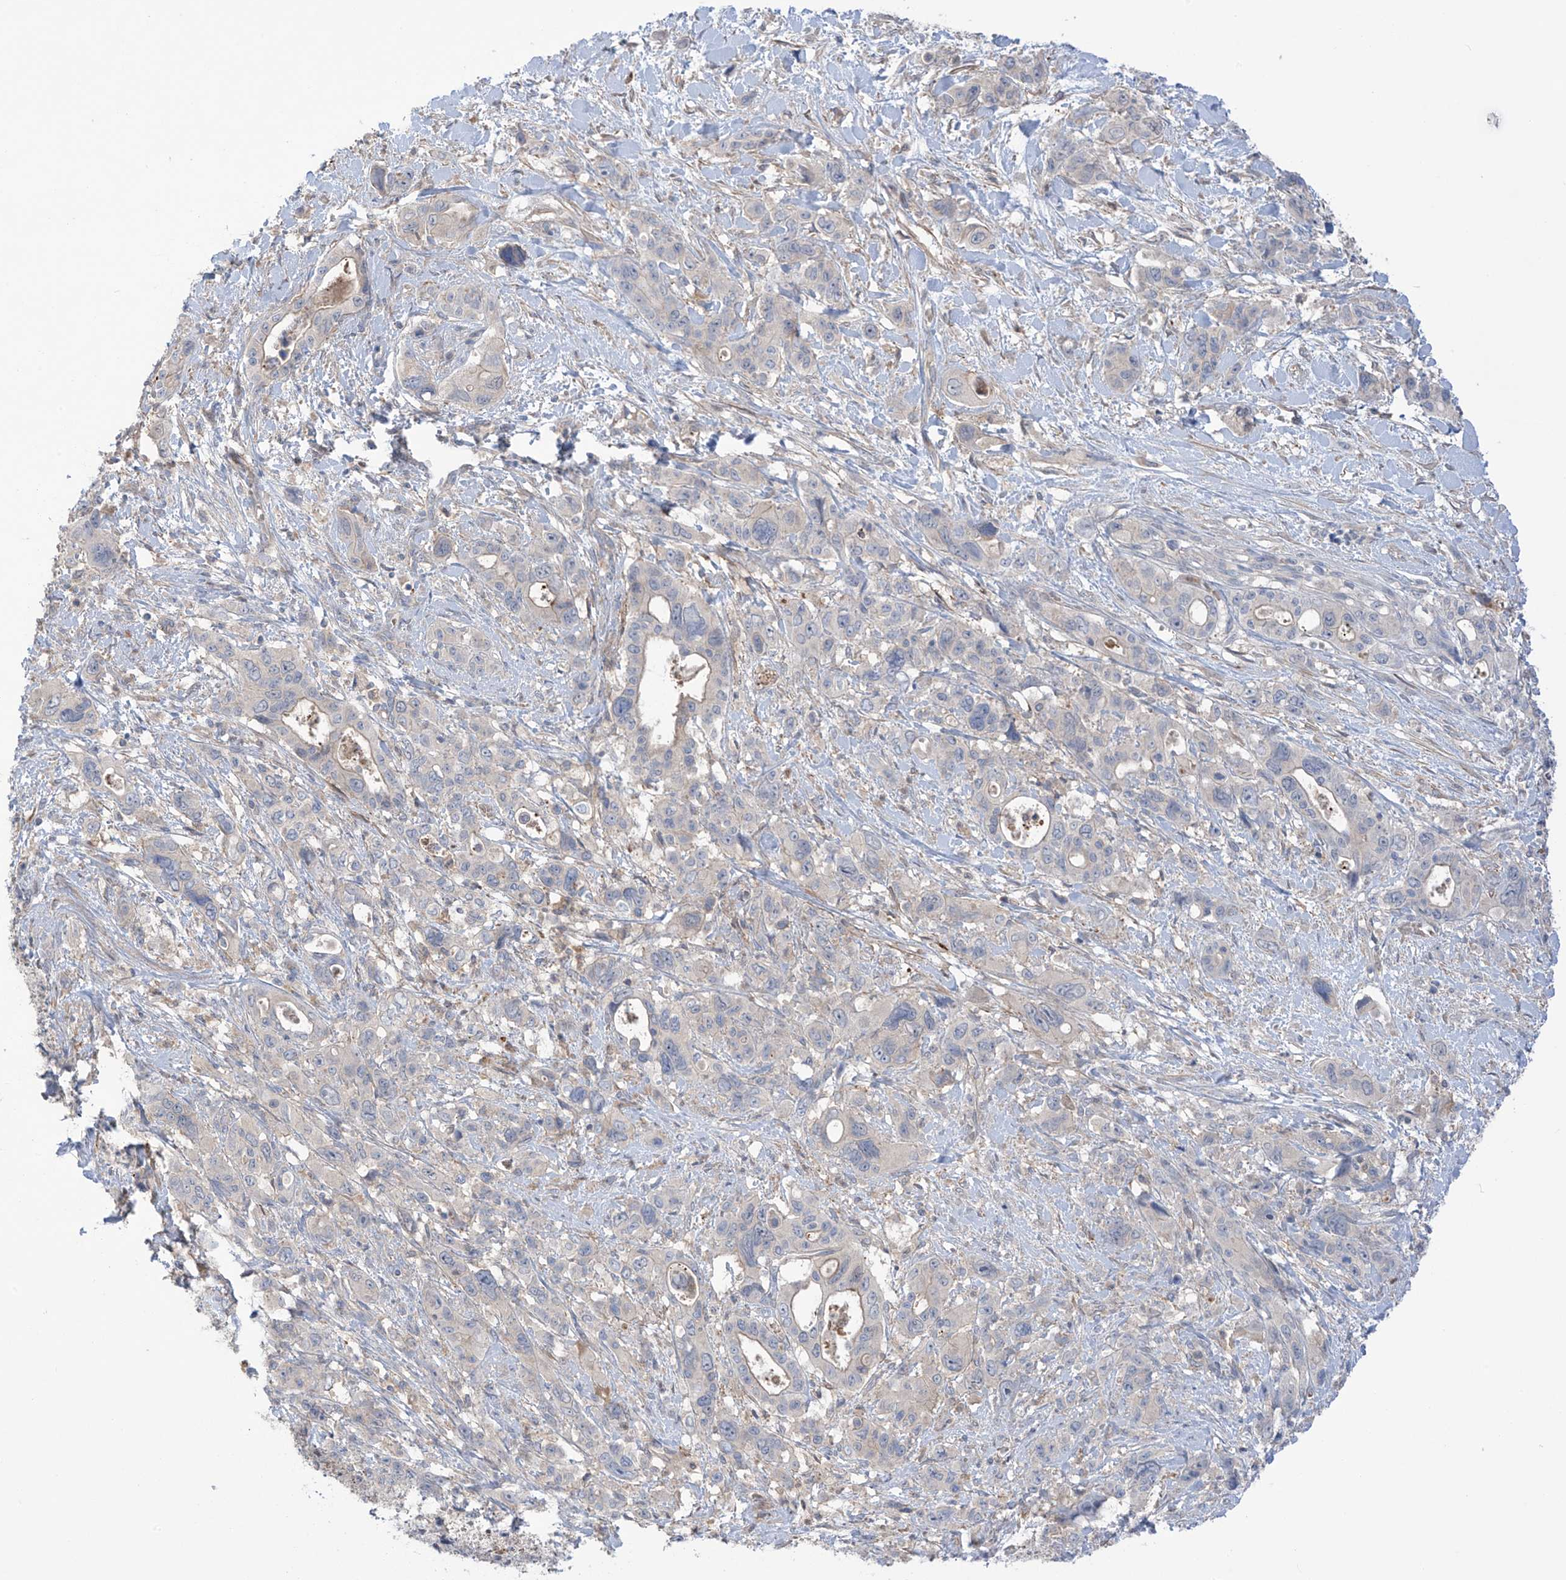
{"staining": {"intensity": "negative", "quantity": "none", "location": "none"}, "tissue": "pancreatic cancer", "cell_type": "Tumor cells", "image_type": "cancer", "snomed": [{"axis": "morphology", "description": "Adenocarcinoma, NOS"}, {"axis": "topography", "description": "Pancreas"}], "caption": "Micrograph shows no protein positivity in tumor cells of pancreatic adenocarcinoma tissue. The staining is performed using DAB brown chromogen with nuclei counter-stained in using hematoxylin.", "gene": "TRMU", "patient": {"sex": "male", "age": 46}}